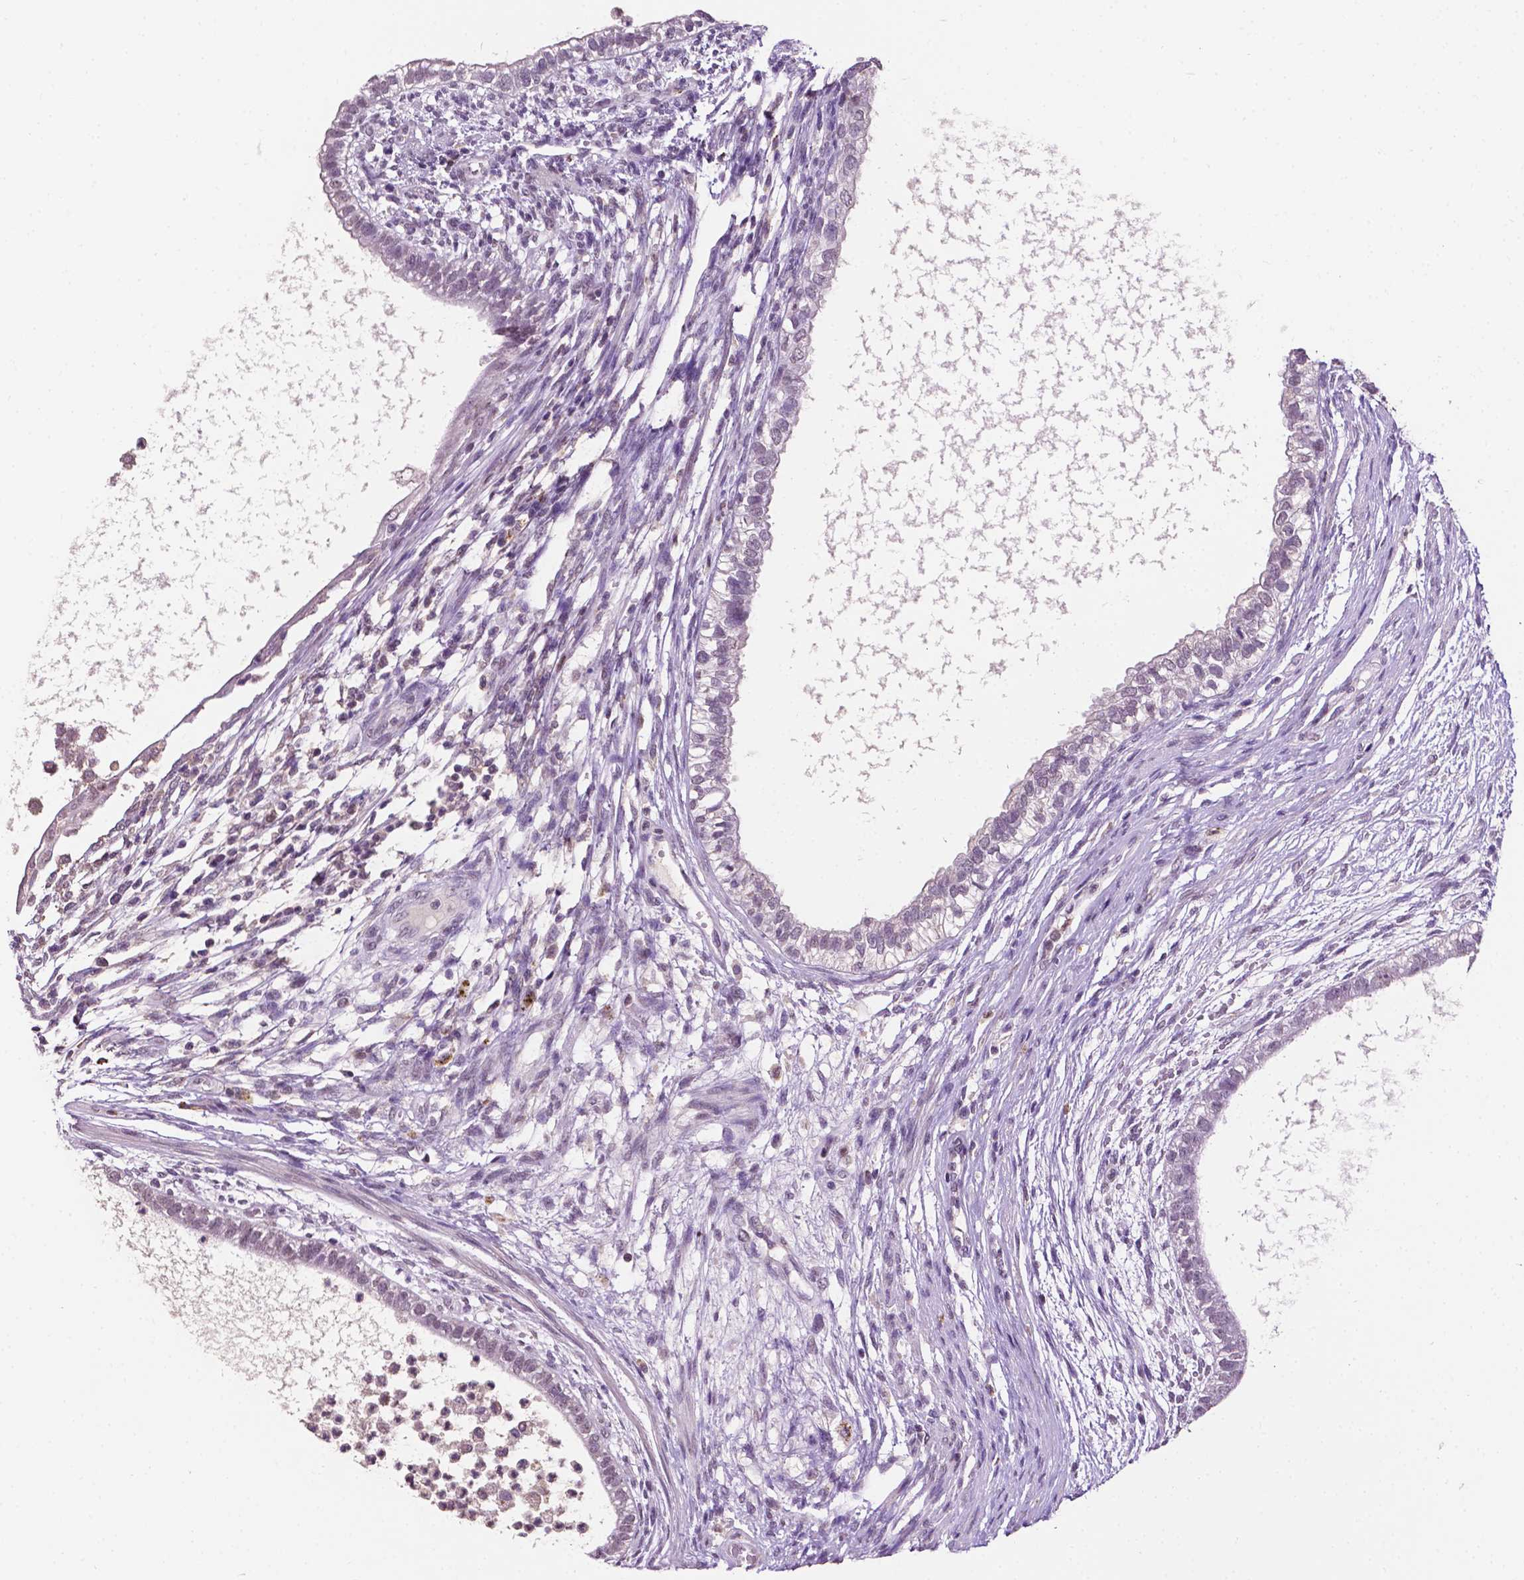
{"staining": {"intensity": "negative", "quantity": "none", "location": "none"}, "tissue": "testis cancer", "cell_type": "Tumor cells", "image_type": "cancer", "snomed": [{"axis": "morphology", "description": "Carcinoma, Embryonal, NOS"}, {"axis": "topography", "description": "Testis"}], "caption": "Protein analysis of testis cancer displays no significant expression in tumor cells.", "gene": "PTPN6", "patient": {"sex": "male", "age": 26}}